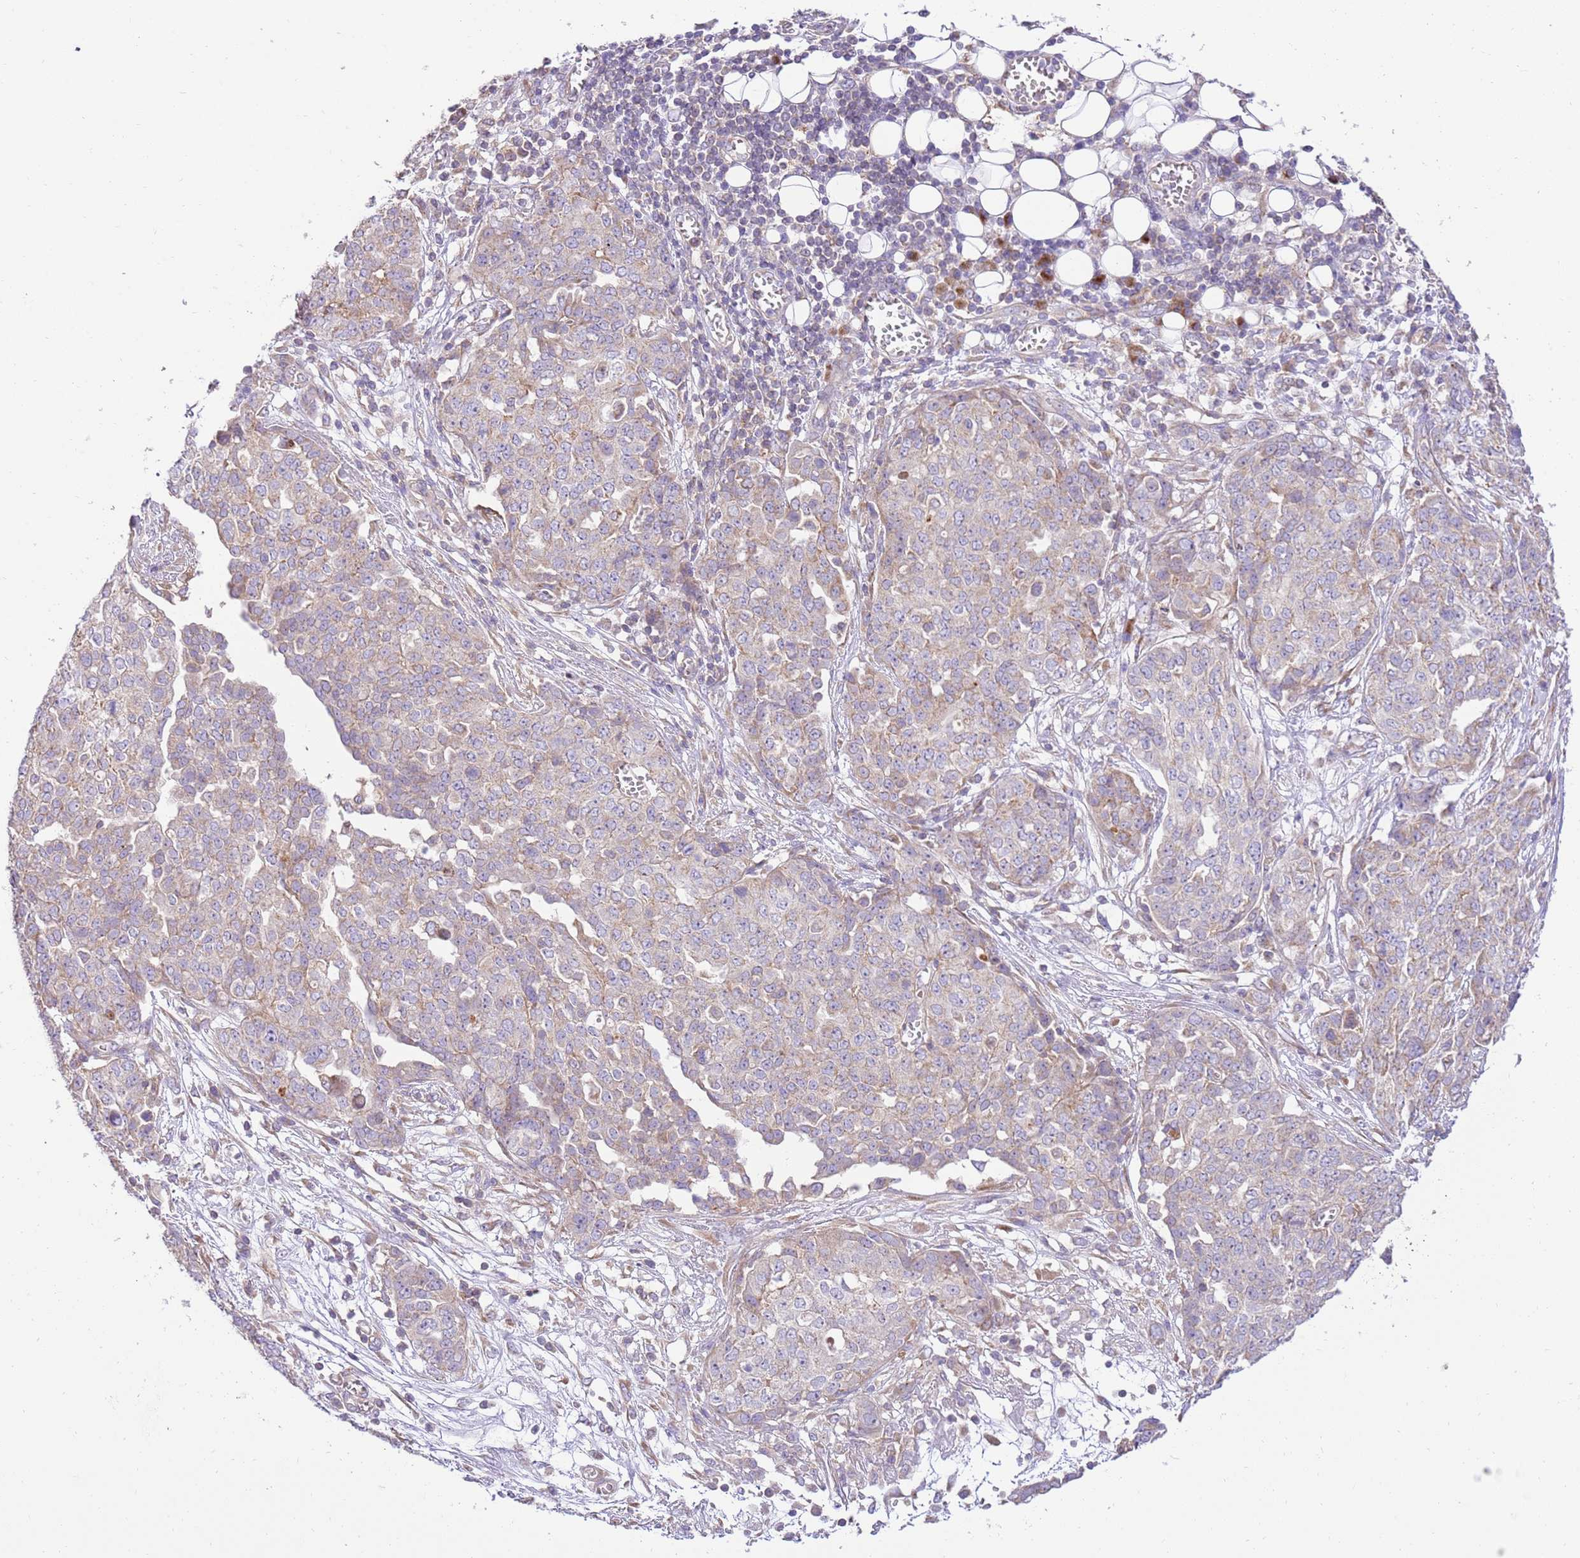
{"staining": {"intensity": "weak", "quantity": "<25%", "location": "cytoplasmic/membranous"}, "tissue": "ovarian cancer", "cell_type": "Tumor cells", "image_type": "cancer", "snomed": [{"axis": "morphology", "description": "Cystadenocarcinoma, serous, NOS"}, {"axis": "topography", "description": "Soft tissue"}, {"axis": "topography", "description": "Ovary"}], "caption": "Immunohistochemistry (IHC) photomicrograph of human serous cystadenocarcinoma (ovarian) stained for a protein (brown), which demonstrates no positivity in tumor cells. (DAB (3,3'-diaminobenzidine) immunohistochemistry (IHC) visualized using brightfield microscopy, high magnification).", "gene": "SPATA2L", "patient": {"sex": "female", "age": 57}}